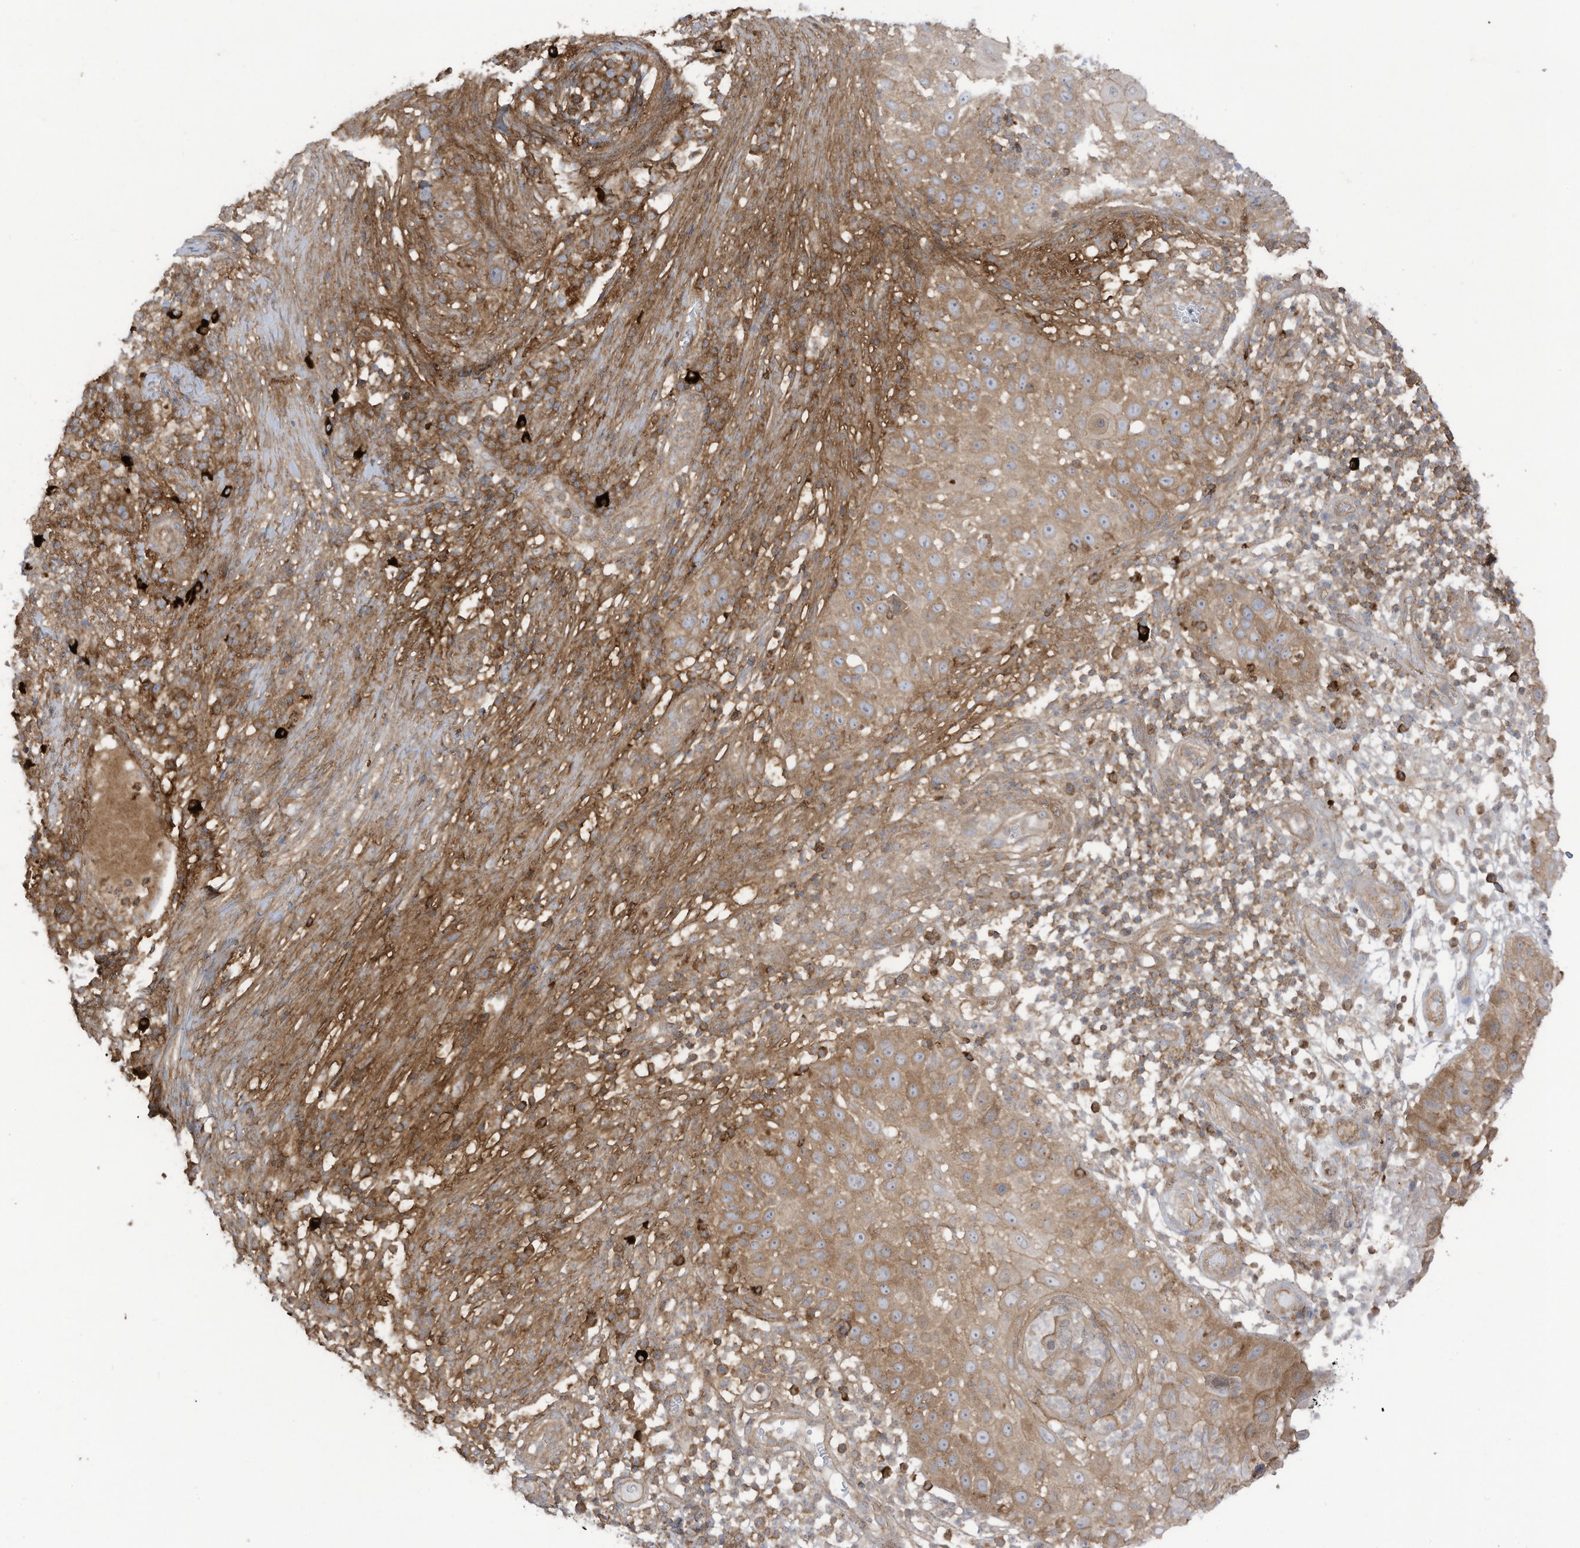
{"staining": {"intensity": "moderate", "quantity": ">75%", "location": "cytoplasmic/membranous"}, "tissue": "skin cancer", "cell_type": "Tumor cells", "image_type": "cancer", "snomed": [{"axis": "morphology", "description": "Squamous cell carcinoma, NOS"}, {"axis": "topography", "description": "Skin"}], "caption": "Immunohistochemistry (IHC) histopathology image of neoplastic tissue: skin cancer (squamous cell carcinoma) stained using immunohistochemistry (IHC) displays medium levels of moderate protein expression localized specifically in the cytoplasmic/membranous of tumor cells, appearing as a cytoplasmic/membranous brown color.", "gene": "REPS1", "patient": {"sex": "female", "age": 44}}